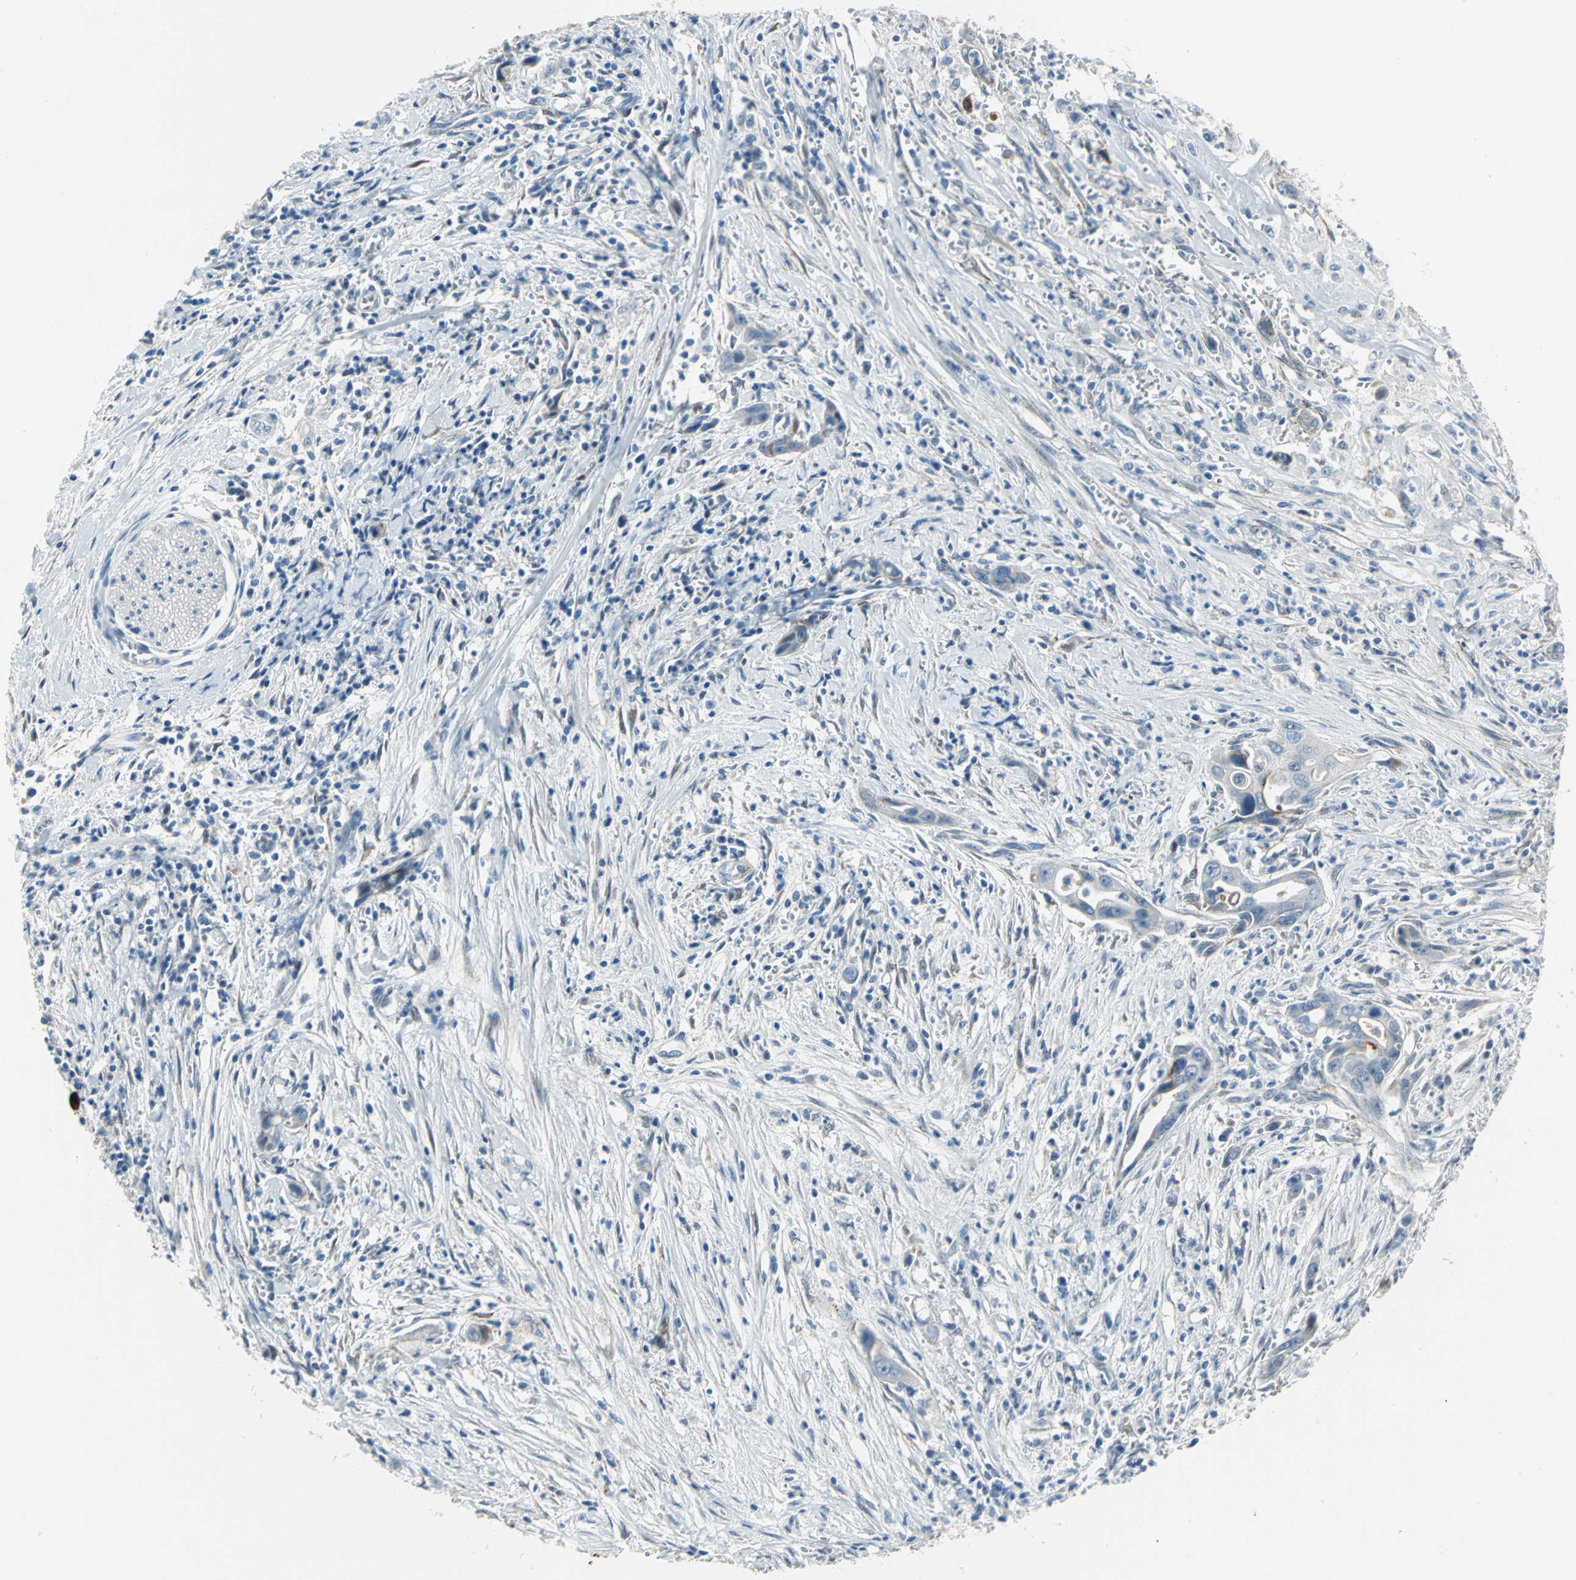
{"staining": {"intensity": "moderate", "quantity": "<25%", "location": "cytoplasmic/membranous"}, "tissue": "pancreatic cancer", "cell_type": "Tumor cells", "image_type": "cancer", "snomed": [{"axis": "morphology", "description": "Adenocarcinoma, NOS"}, {"axis": "topography", "description": "Pancreas"}], "caption": "DAB (3,3'-diaminobenzidine) immunohistochemical staining of pancreatic adenocarcinoma shows moderate cytoplasmic/membranous protein positivity in approximately <25% of tumor cells.", "gene": "MUC4", "patient": {"sex": "male", "age": 59}}